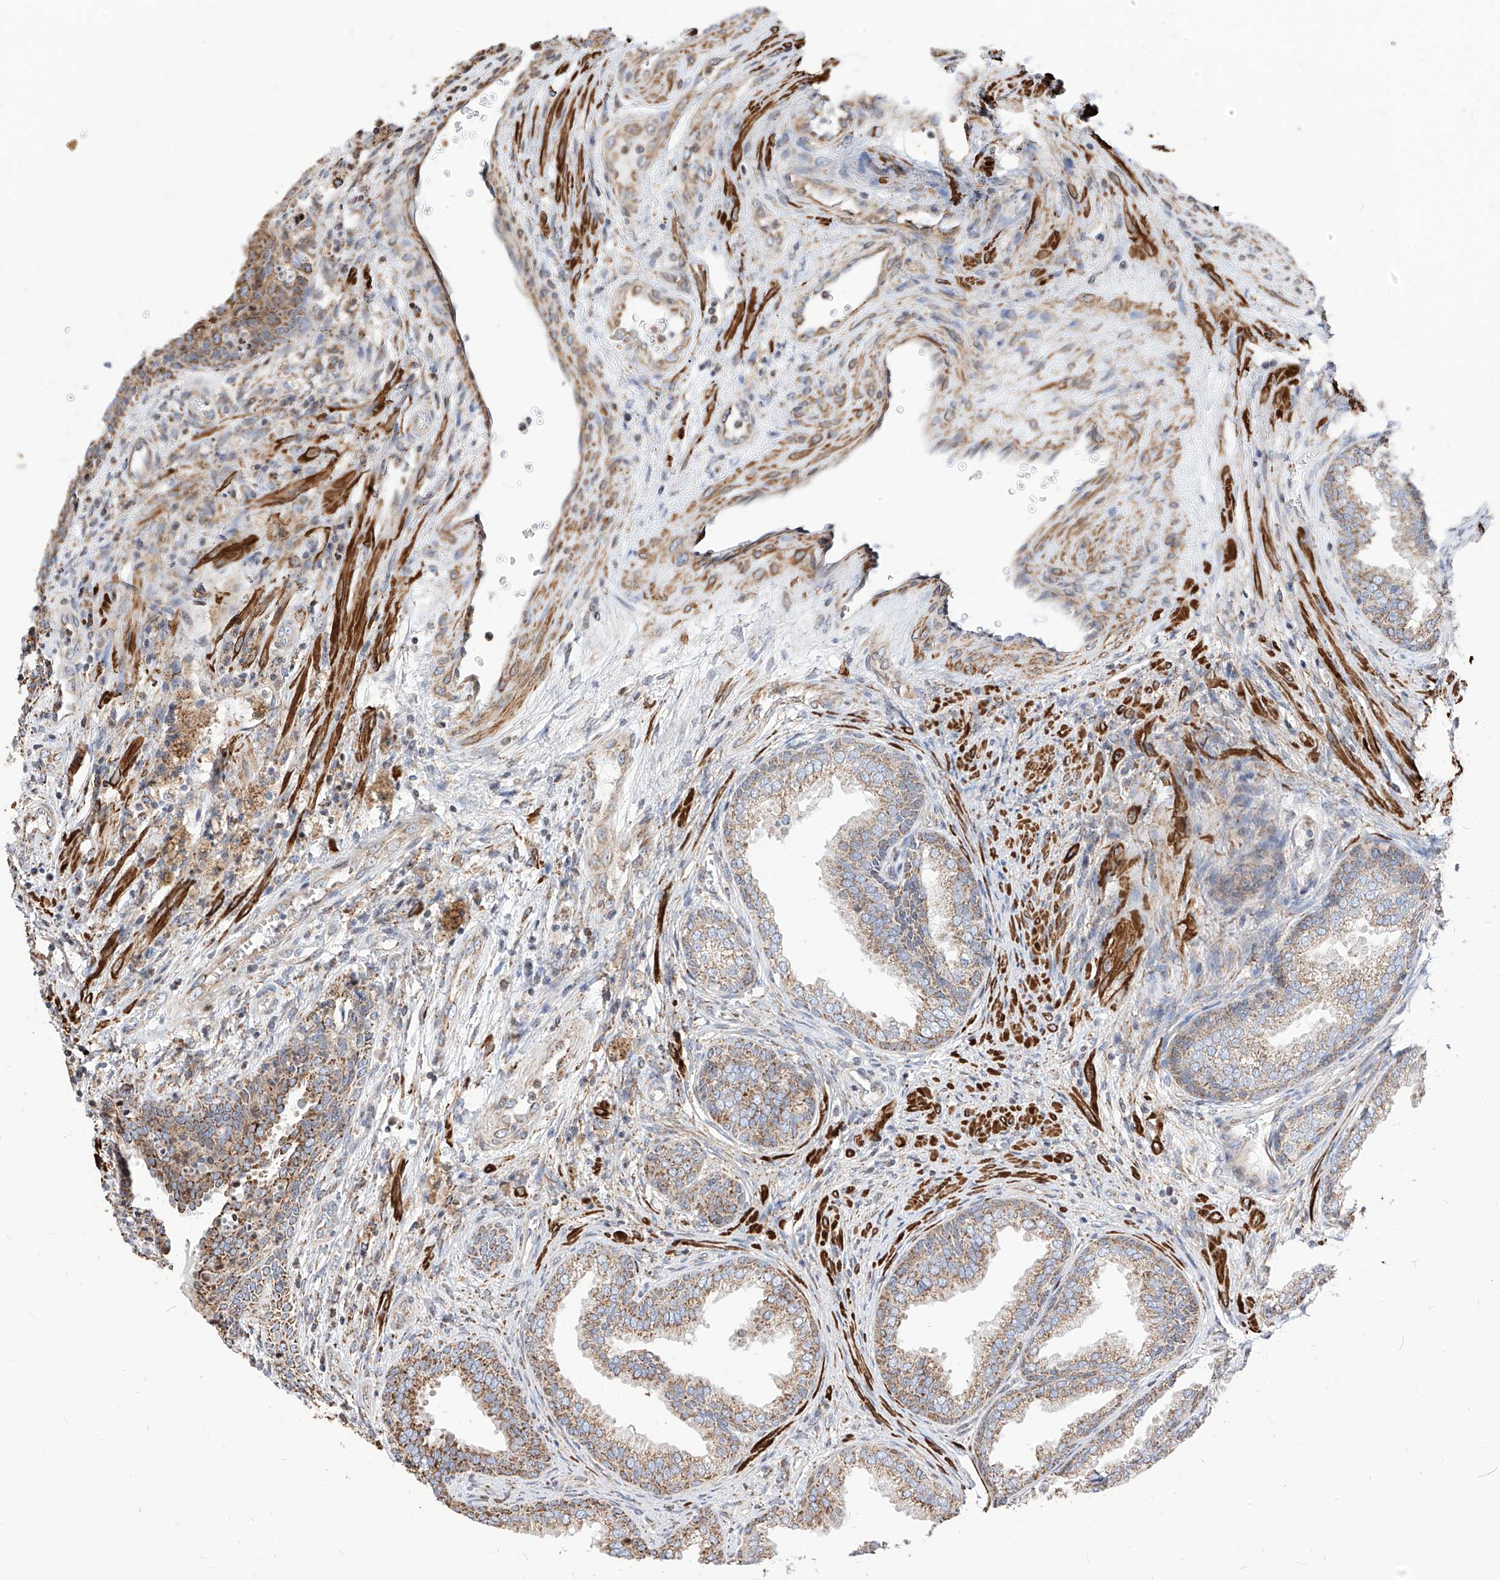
{"staining": {"intensity": "moderate", "quantity": ">75%", "location": "cytoplasmic/membranous"}, "tissue": "prostate", "cell_type": "Glandular cells", "image_type": "normal", "snomed": [{"axis": "morphology", "description": "Normal tissue, NOS"}, {"axis": "topography", "description": "Prostate"}], "caption": "Moderate cytoplasmic/membranous staining is present in about >75% of glandular cells in benign prostate. (DAB (3,3'-diaminobenzidine) IHC with brightfield microscopy, high magnification).", "gene": "TTLL8", "patient": {"sex": "male", "age": 76}}